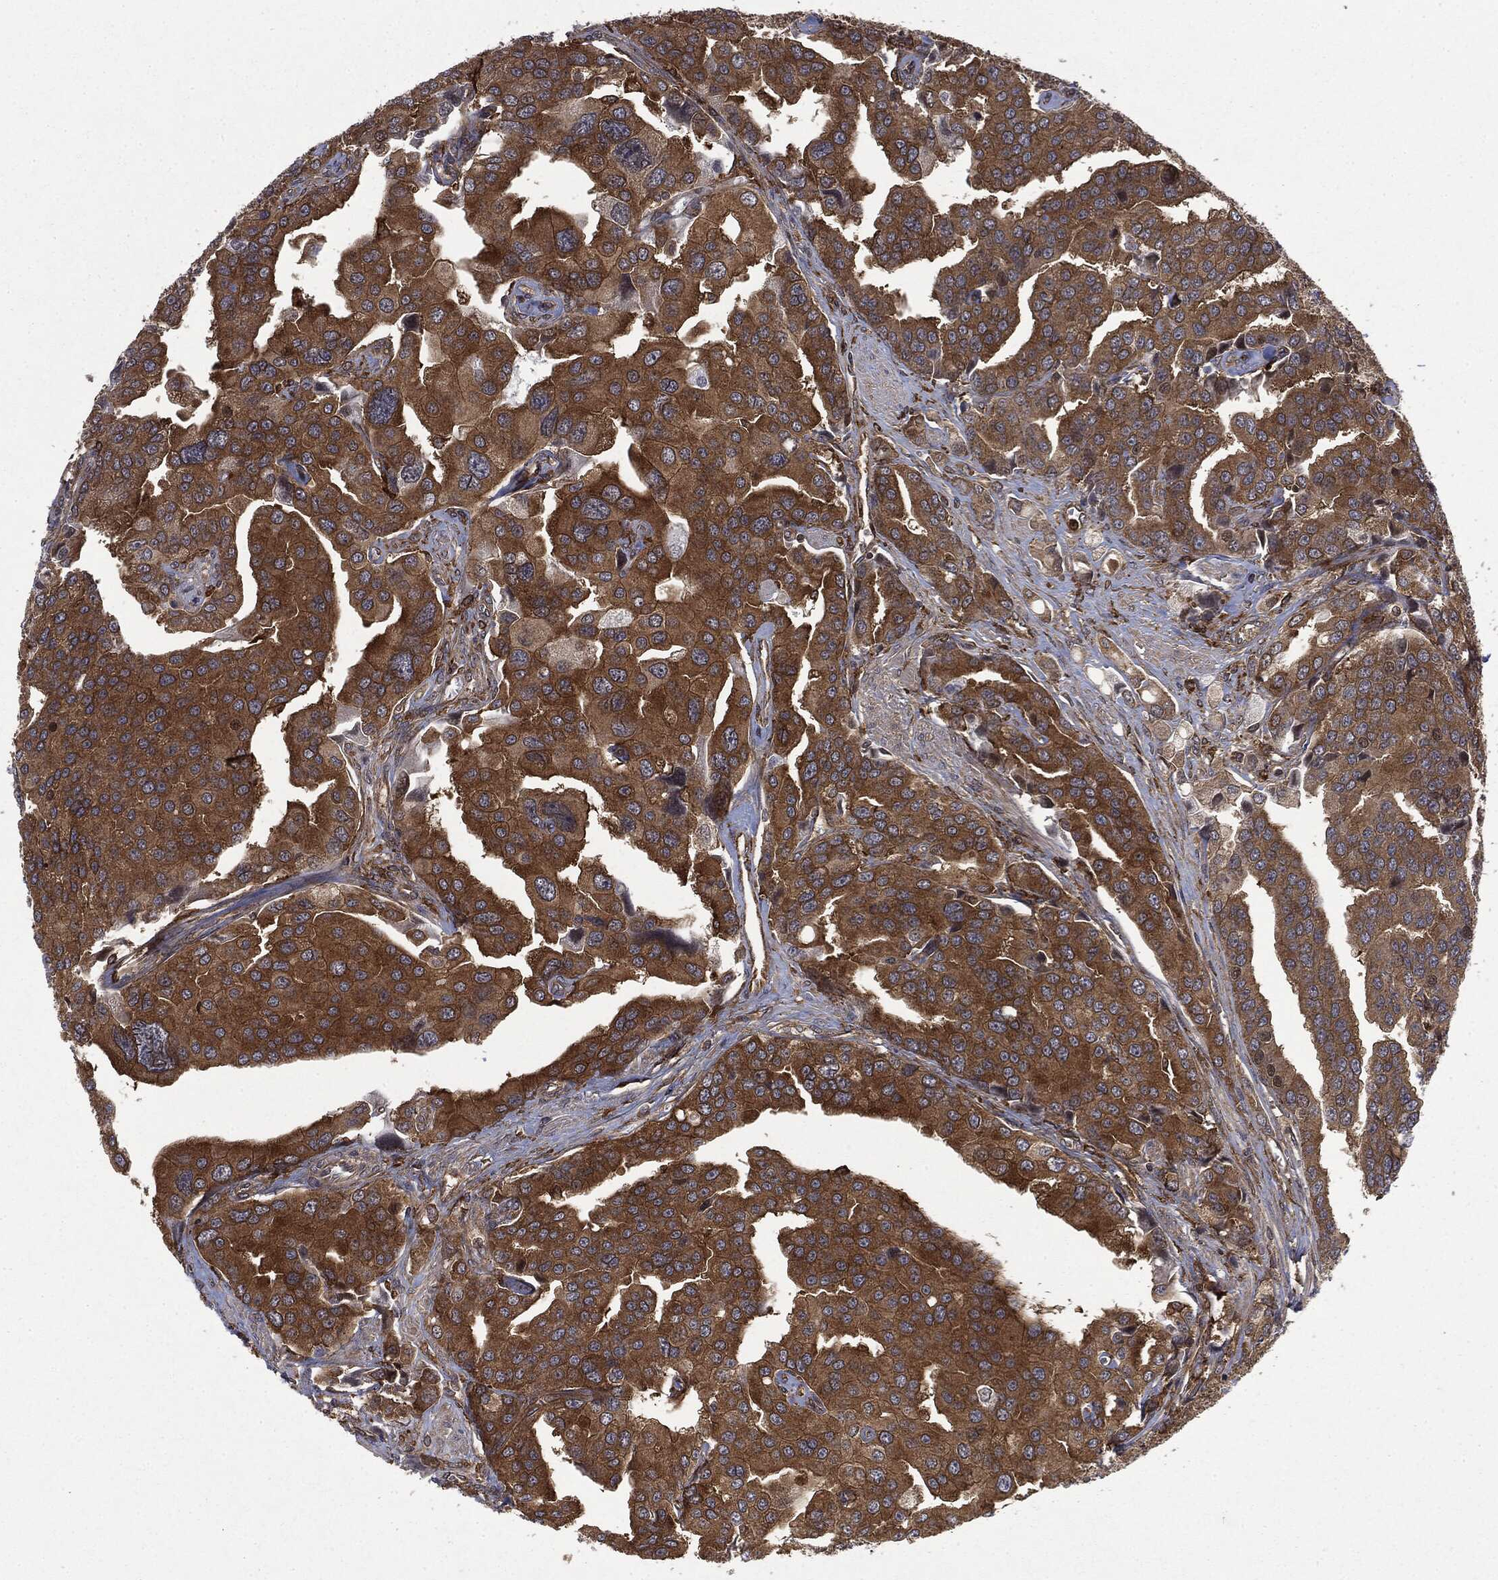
{"staining": {"intensity": "strong", "quantity": "25%-75%", "location": "cytoplasmic/membranous"}, "tissue": "prostate cancer", "cell_type": "Tumor cells", "image_type": "cancer", "snomed": [{"axis": "morphology", "description": "Adenocarcinoma, NOS"}, {"axis": "topography", "description": "Prostate and seminal vesicle, NOS"}, {"axis": "topography", "description": "Prostate"}], "caption": "Prostate adenocarcinoma stained for a protein (brown) exhibits strong cytoplasmic/membranous positive positivity in approximately 25%-75% of tumor cells.", "gene": "SNX5", "patient": {"sex": "male", "age": 69}}